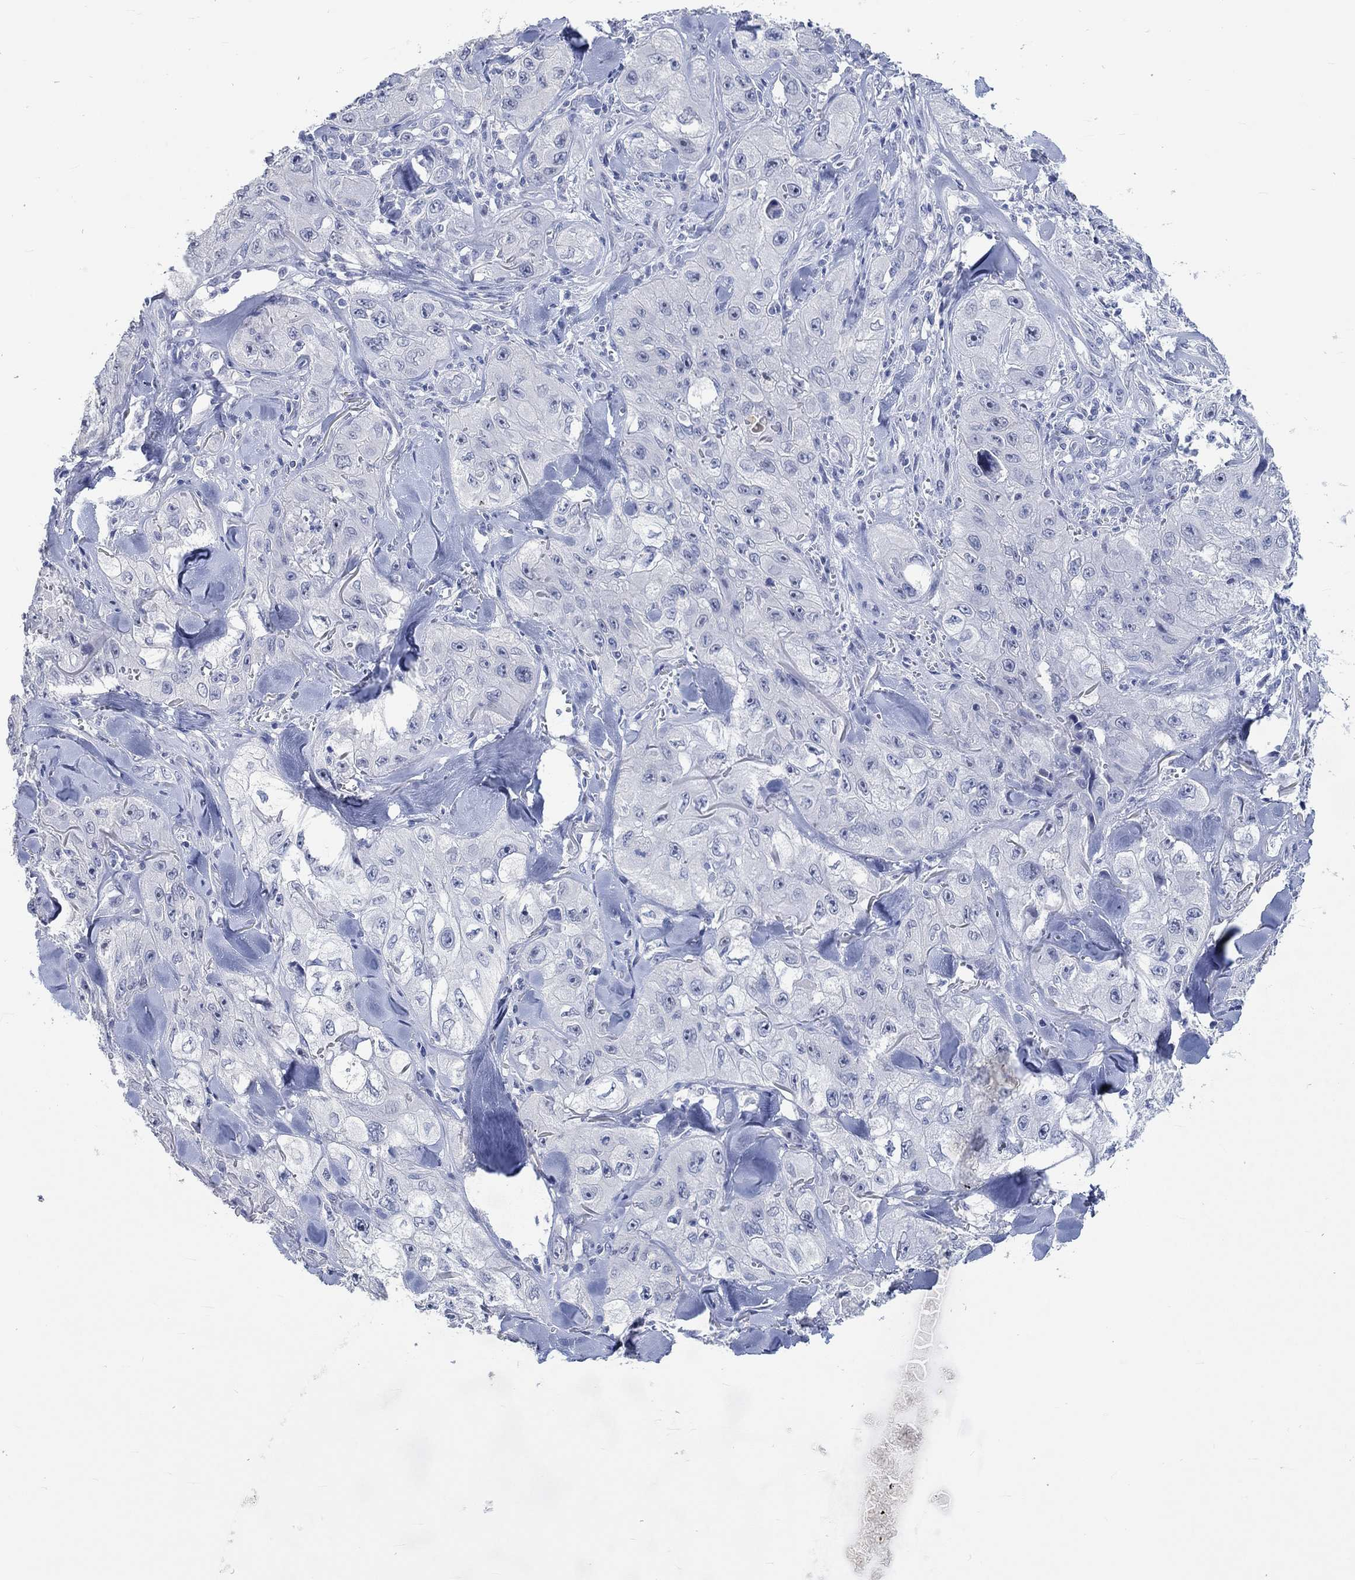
{"staining": {"intensity": "negative", "quantity": "none", "location": "none"}, "tissue": "skin cancer", "cell_type": "Tumor cells", "image_type": "cancer", "snomed": [{"axis": "morphology", "description": "Squamous cell carcinoma, NOS"}, {"axis": "topography", "description": "Skin"}, {"axis": "topography", "description": "Subcutis"}], "caption": "A high-resolution photomicrograph shows immunohistochemistry staining of skin cancer (squamous cell carcinoma), which demonstrates no significant positivity in tumor cells.", "gene": "C4orf47", "patient": {"sex": "male", "age": 73}}